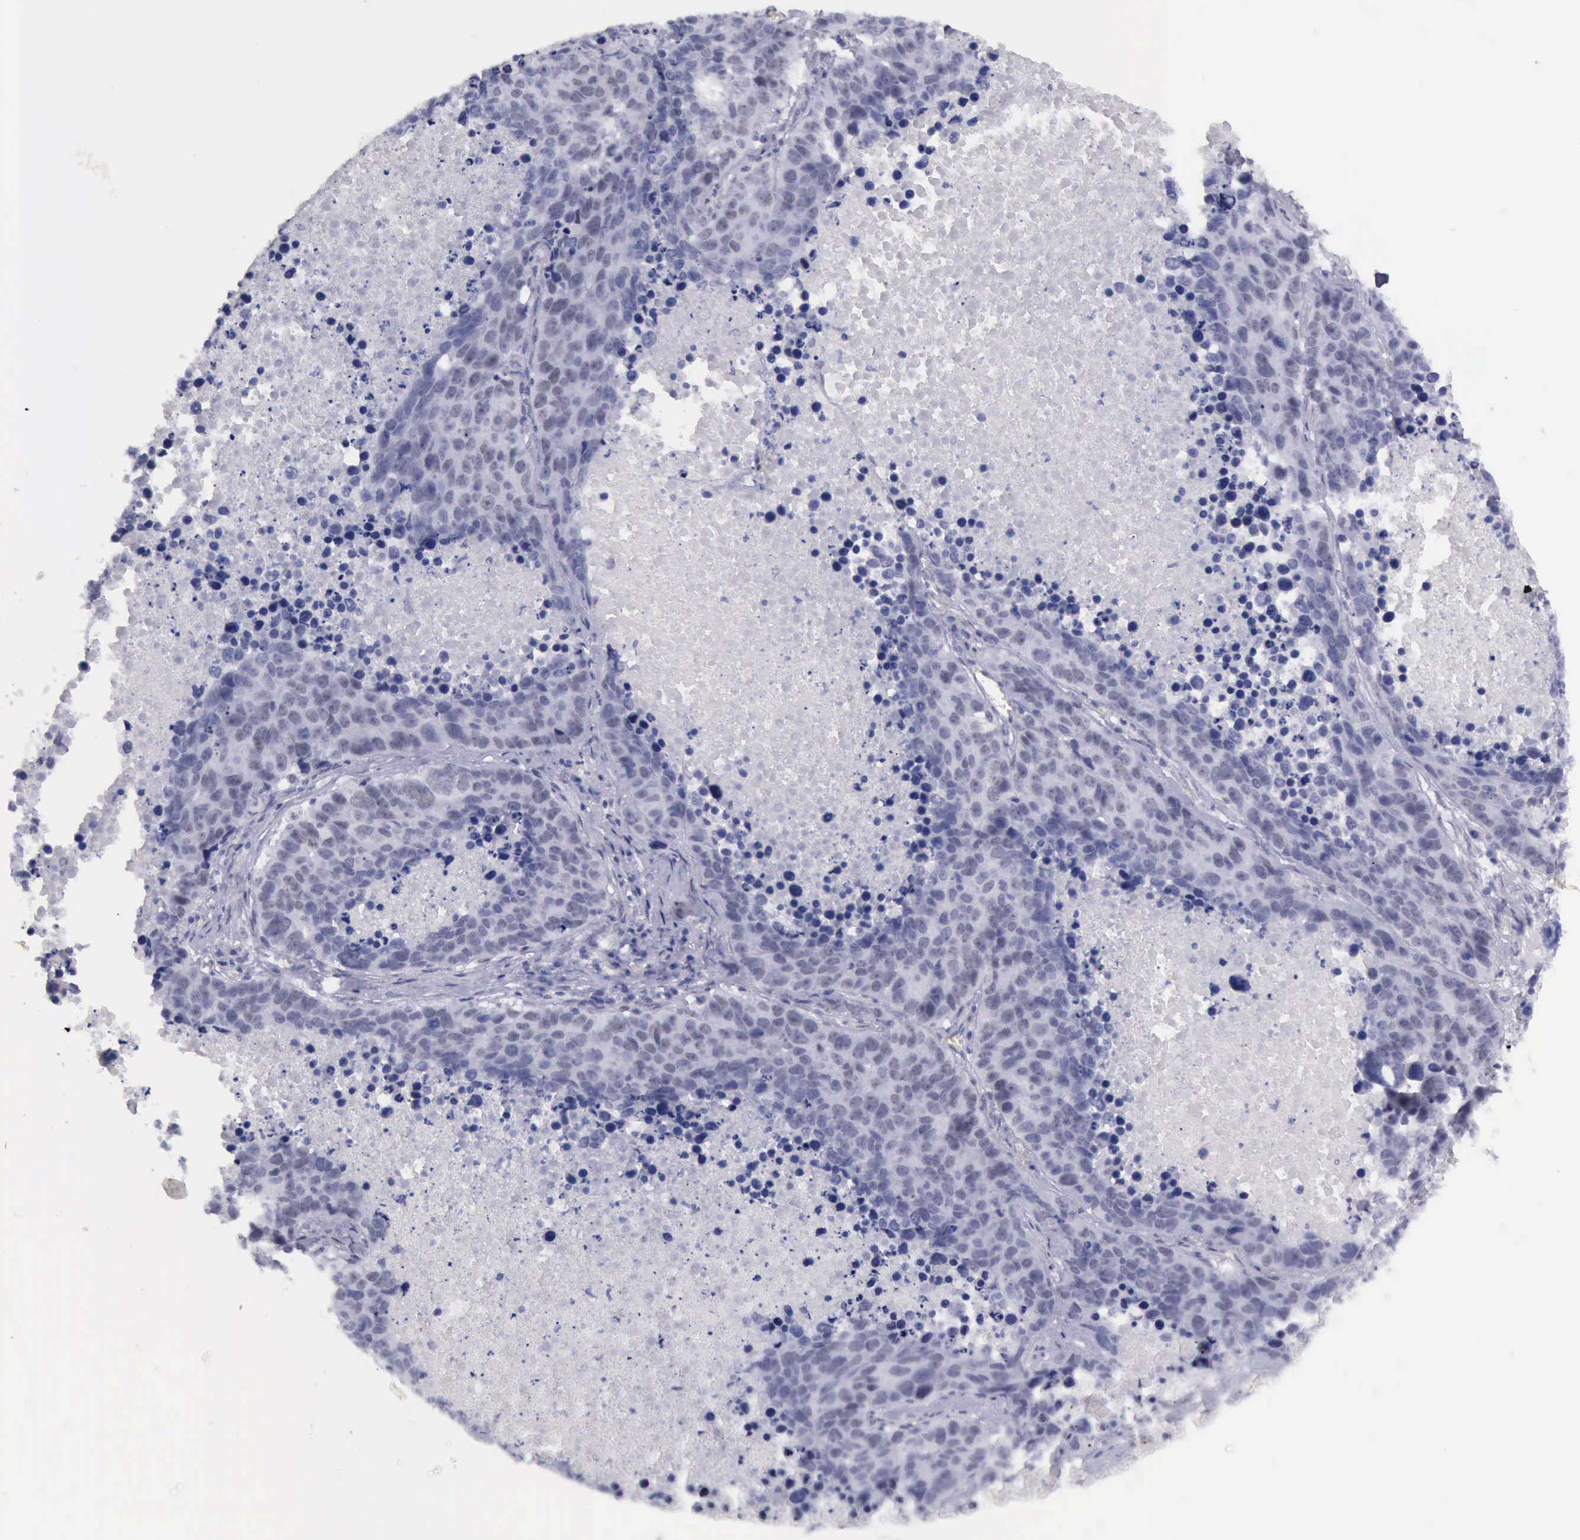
{"staining": {"intensity": "negative", "quantity": "none", "location": "none"}, "tissue": "lung cancer", "cell_type": "Tumor cells", "image_type": "cancer", "snomed": [{"axis": "morphology", "description": "Carcinoid, malignant, NOS"}, {"axis": "topography", "description": "Lung"}], "caption": "A photomicrograph of human lung cancer (carcinoid (malignant)) is negative for staining in tumor cells.", "gene": "EP300", "patient": {"sex": "male", "age": 60}}